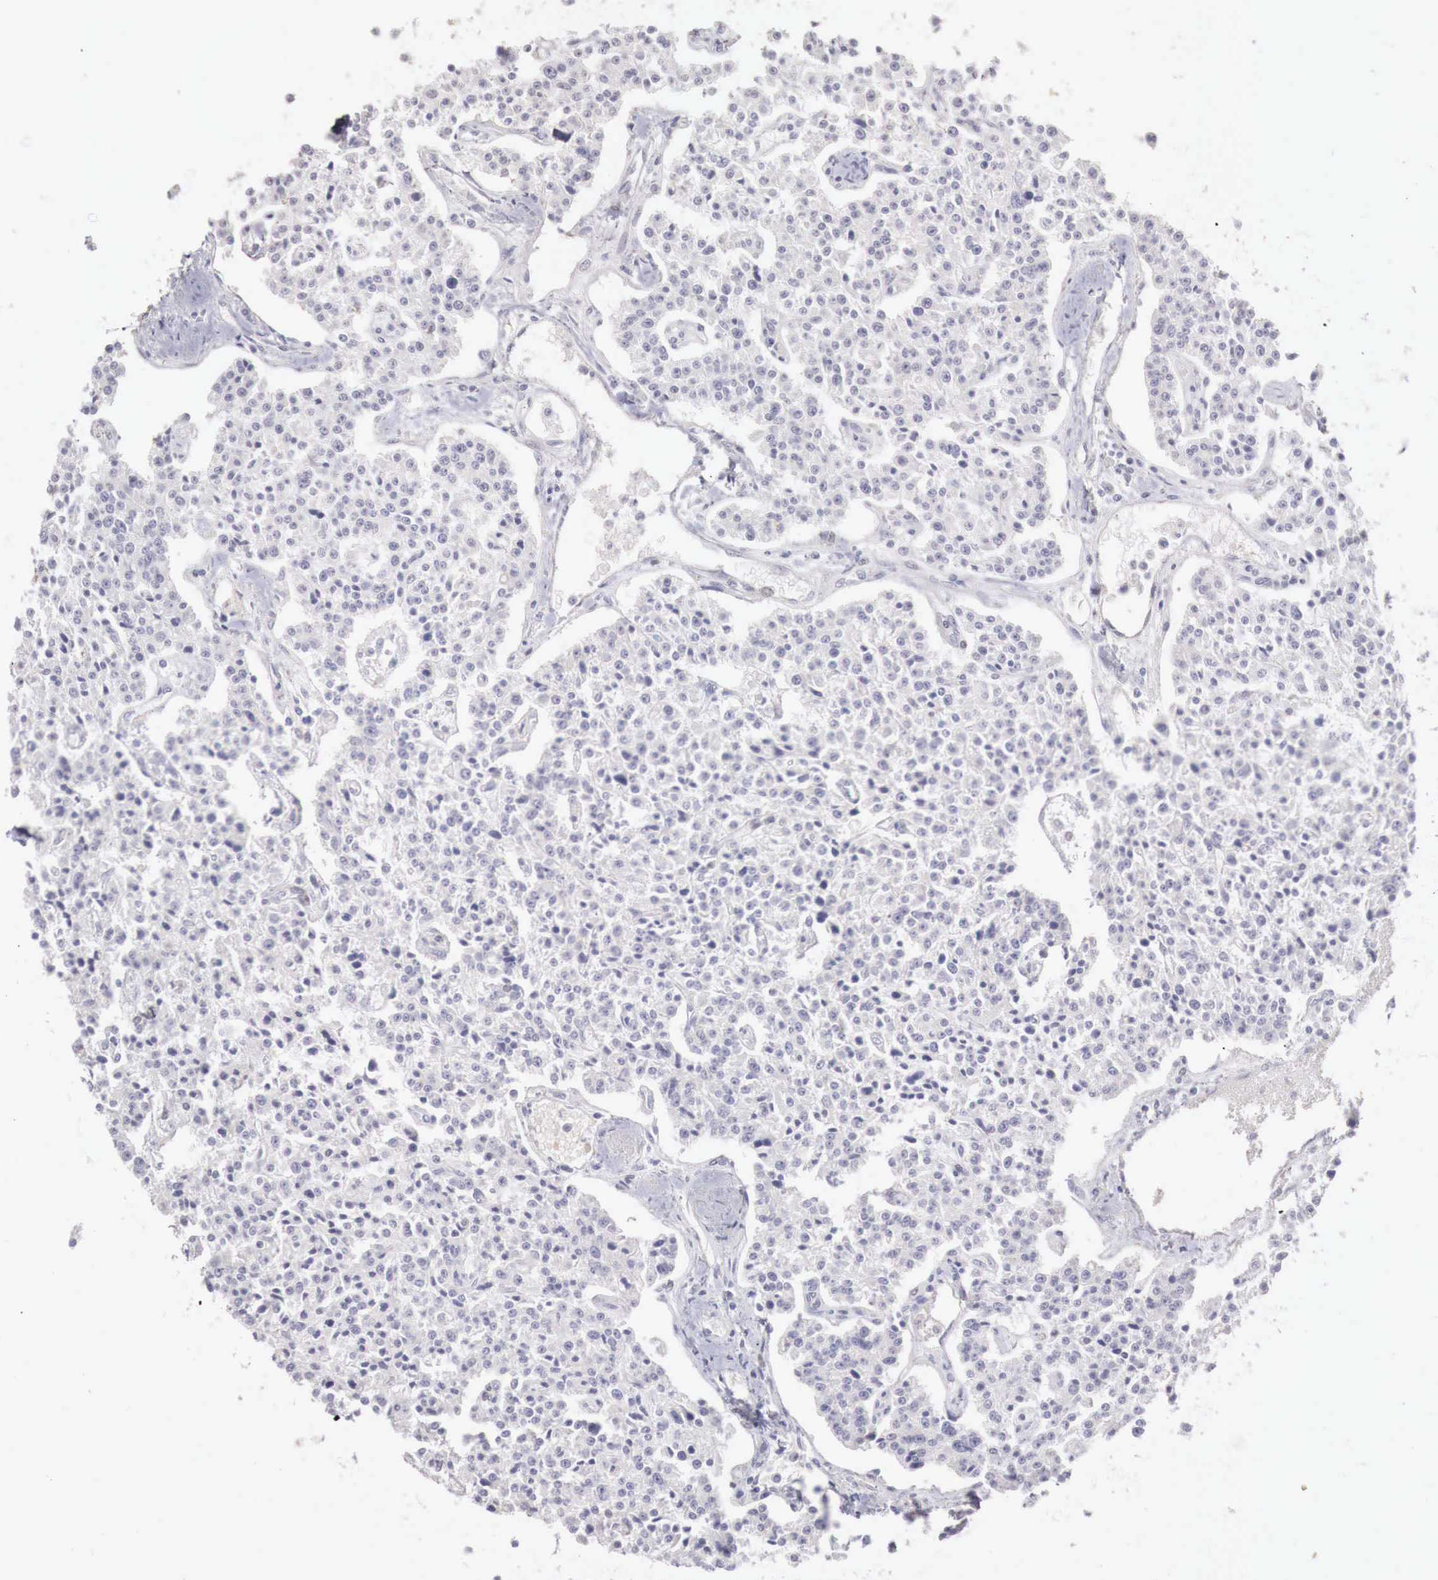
{"staining": {"intensity": "negative", "quantity": "none", "location": "none"}, "tissue": "carcinoid", "cell_type": "Tumor cells", "image_type": "cancer", "snomed": [{"axis": "morphology", "description": "Carcinoid, malignant, NOS"}, {"axis": "topography", "description": "Stomach"}], "caption": "An IHC histopathology image of carcinoid is shown. There is no staining in tumor cells of carcinoid. (Immunohistochemistry (ihc), brightfield microscopy, high magnification).", "gene": "GATA1", "patient": {"sex": "female", "age": 76}}